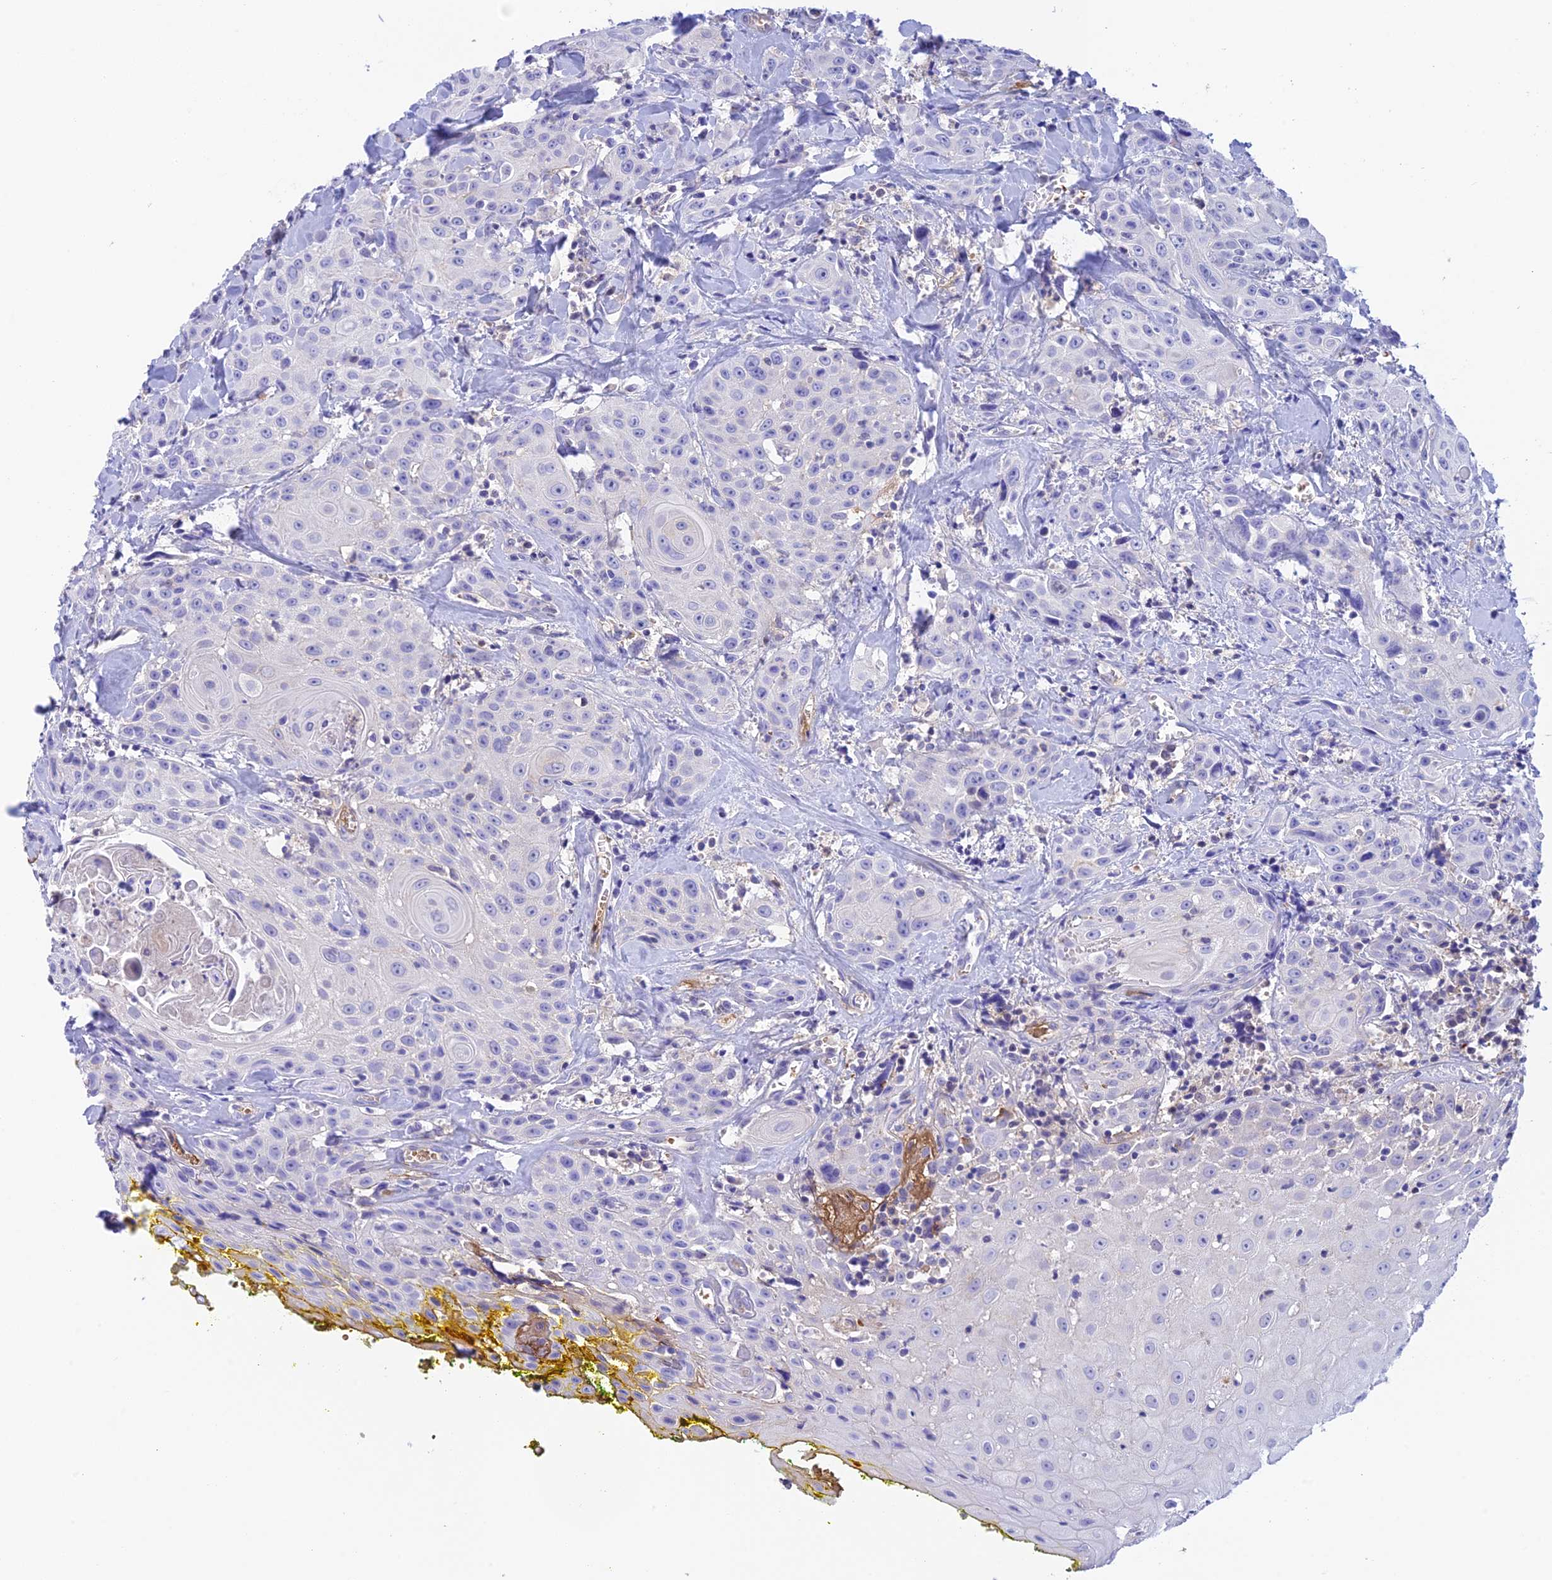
{"staining": {"intensity": "negative", "quantity": "none", "location": "none"}, "tissue": "head and neck cancer", "cell_type": "Tumor cells", "image_type": "cancer", "snomed": [{"axis": "morphology", "description": "Squamous cell carcinoma, NOS"}, {"axis": "topography", "description": "Oral tissue"}, {"axis": "topography", "description": "Head-Neck"}], "caption": "This histopathology image is of squamous cell carcinoma (head and neck) stained with immunohistochemistry (IHC) to label a protein in brown with the nuclei are counter-stained blue. There is no staining in tumor cells.", "gene": "HDHD2", "patient": {"sex": "female", "age": 82}}